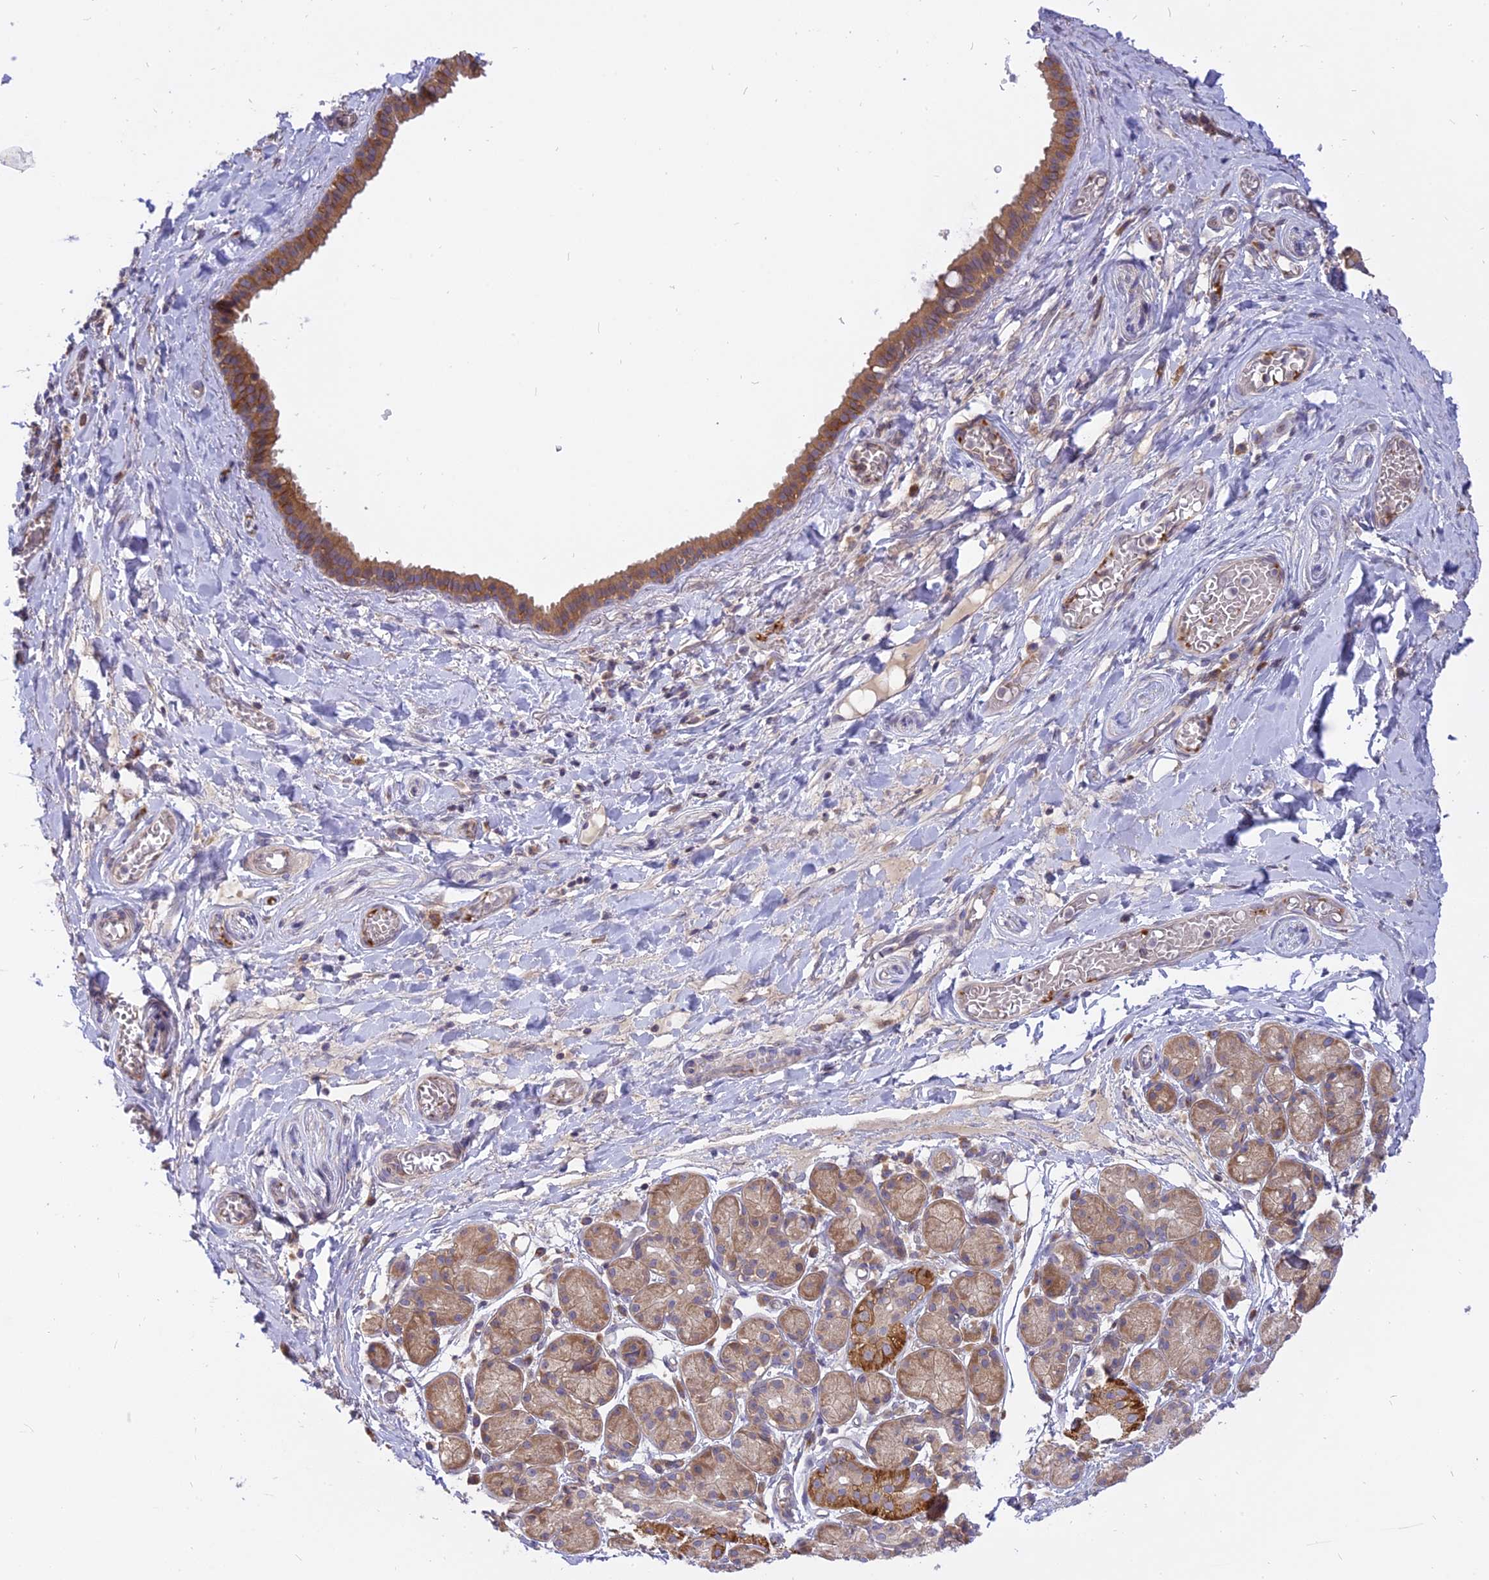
{"staining": {"intensity": "negative", "quantity": "none", "location": "none"}, "tissue": "adipose tissue", "cell_type": "Adipocytes", "image_type": "normal", "snomed": [{"axis": "morphology", "description": "Normal tissue, NOS"}, {"axis": "topography", "description": "Salivary gland"}, {"axis": "topography", "description": "Peripheral nerve tissue"}], "caption": "DAB immunohistochemical staining of benign human adipose tissue displays no significant staining in adipocytes. (Brightfield microscopy of DAB IHC at high magnification).", "gene": "IL21R", "patient": {"sex": "male", "age": 62}}